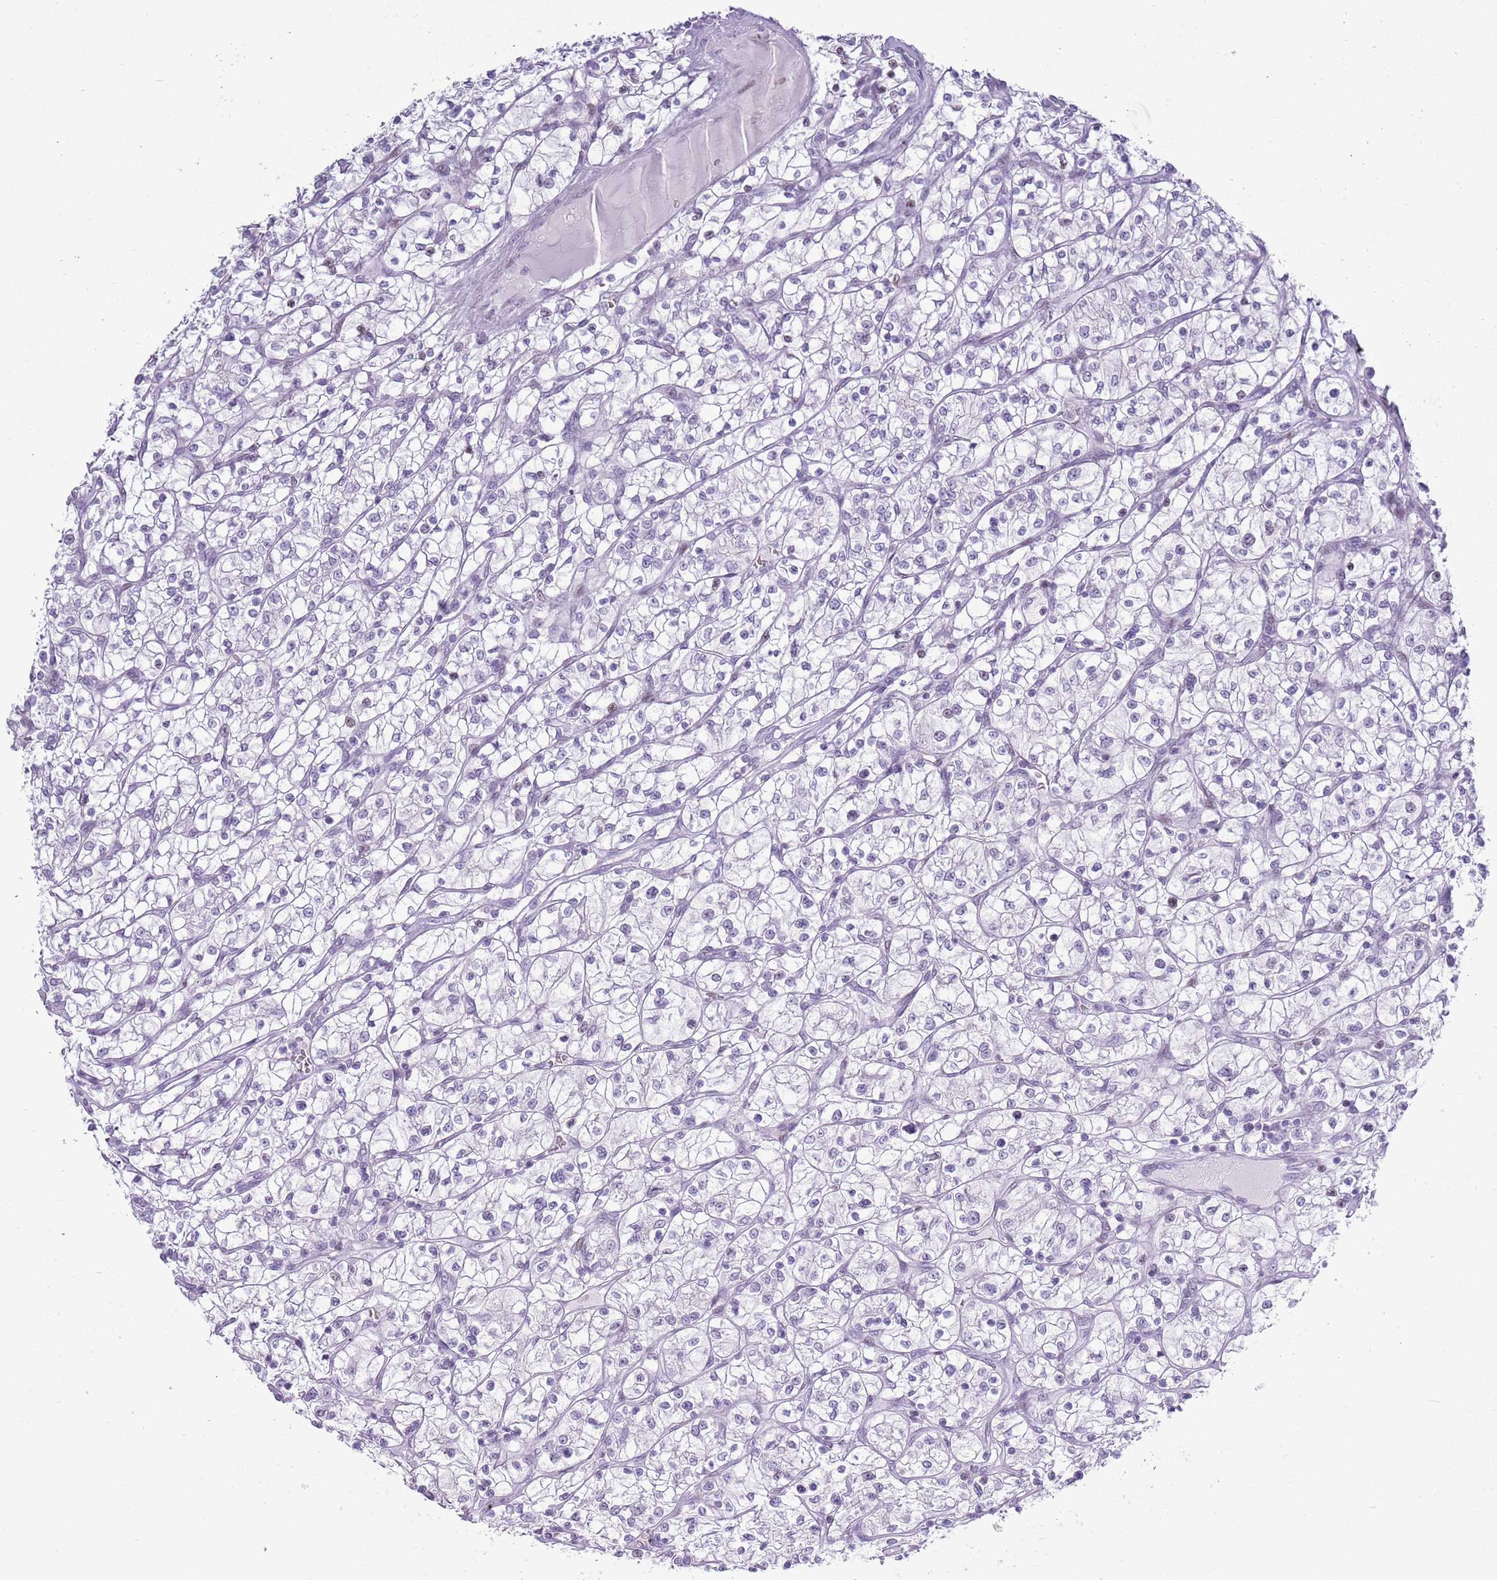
{"staining": {"intensity": "negative", "quantity": "none", "location": "none"}, "tissue": "renal cancer", "cell_type": "Tumor cells", "image_type": "cancer", "snomed": [{"axis": "morphology", "description": "Adenocarcinoma, NOS"}, {"axis": "topography", "description": "Kidney"}], "caption": "The photomicrograph demonstrates no significant expression in tumor cells of renal cancer (adenocarcinoma). Nuclei are stained in blue.", "gene": "ASIP", "patient": {"sex": "female", "age": 64}}